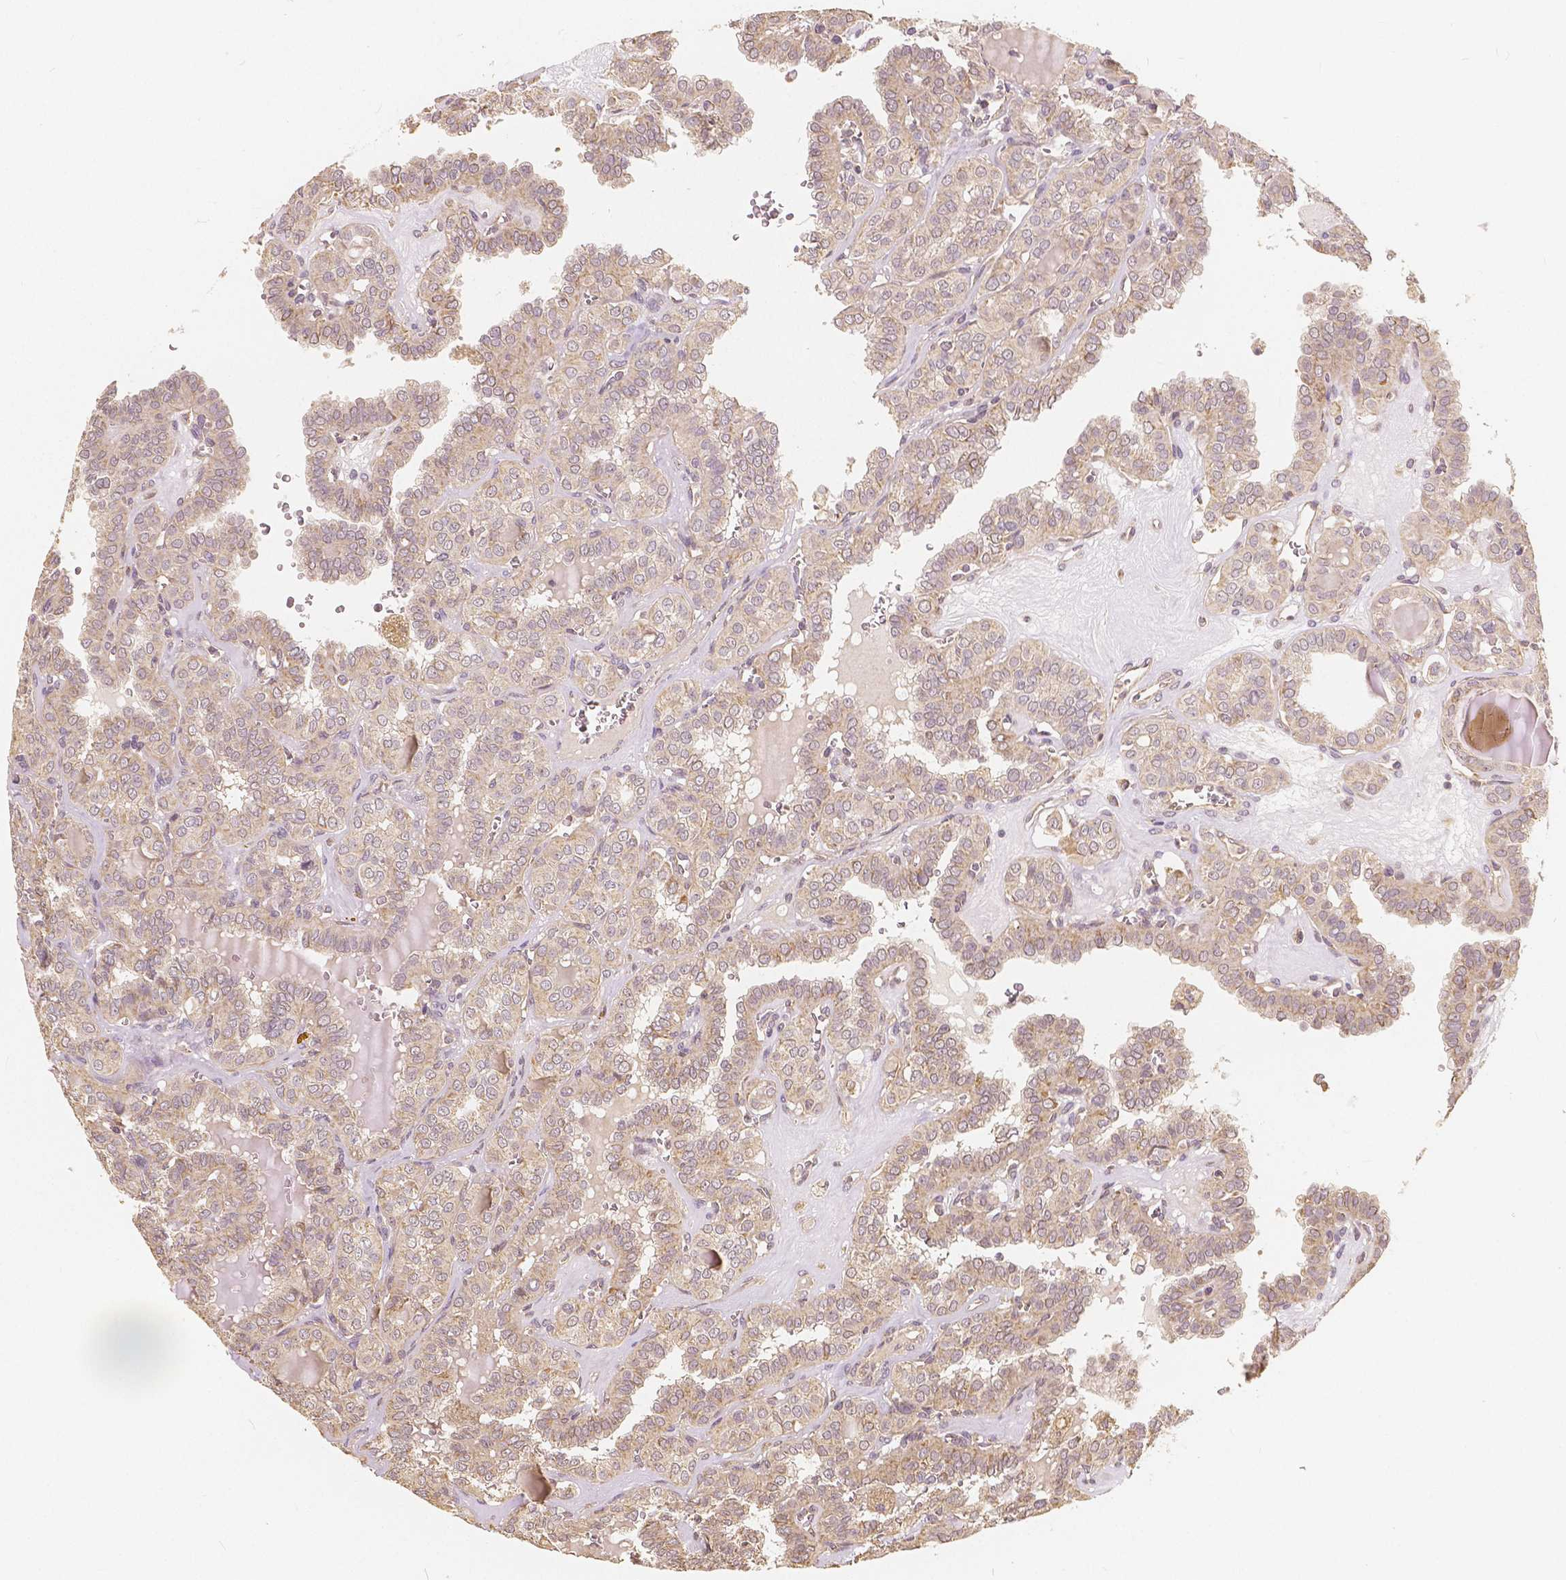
{"staining": {"intensity": "weak", "quantity": ">75%", "location": "cytoplasmic/membranous"}, "tissue": "thyroid cancer", "cell_type": "Tumor cells", "image_type": "cancer", "snomed": [{"axis": "morphology", "description": "Papillary adenocarcinoma, NOS"}, {"axis": "topography", "description": "Thyroid gland"}], "caption": "Papillary adenocarcinoma (thyroid) tissue displays weak cytoplasmic/membranous expression in about >75% of tumor cells", "gene": "PEX26", "patient": {"sex": "female", "age": 41}}